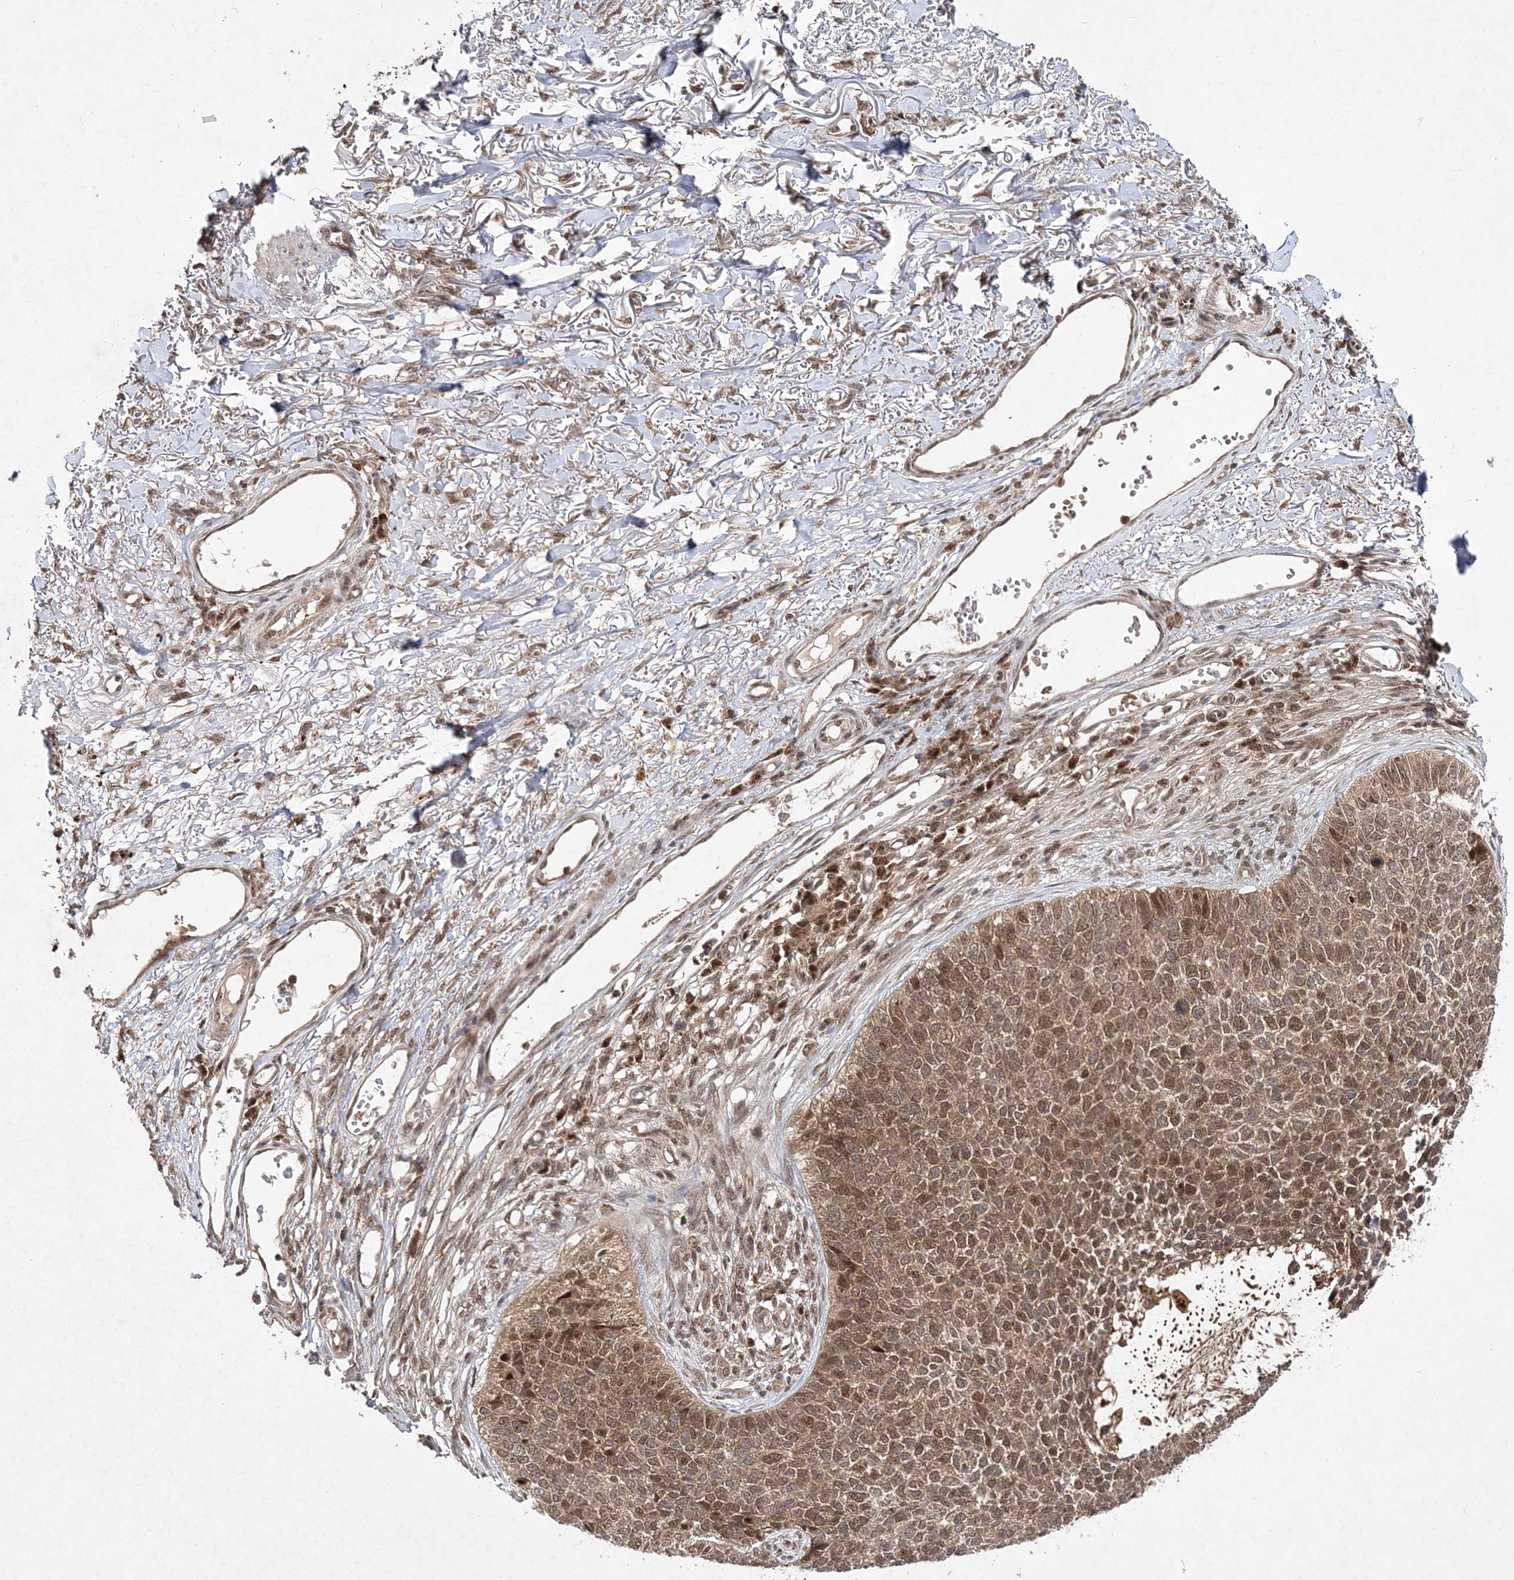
{"staining": {"intensity": "moderate", "quantity": ">75%", "location": "cytoplasmic/membranous,nuclear"}, "tissue": "skin cancer", "cell_type": "Tumor cells", "image_type": "cancer", "snomed": [{"axis": "morphology", "description": "Basal cell carcinoma"}, {"axis": "topography", "description": "Skin"}], "caption": "Basal cell carcinoma (skin) tissue reveals moderate cytoplasmic/membranous and nuclear staining in approximately >75% of tumor cells, visualized by immunohistochemistry.", "gene": "NIF3L1", "patient": {"sex": "female", "age": 84}}